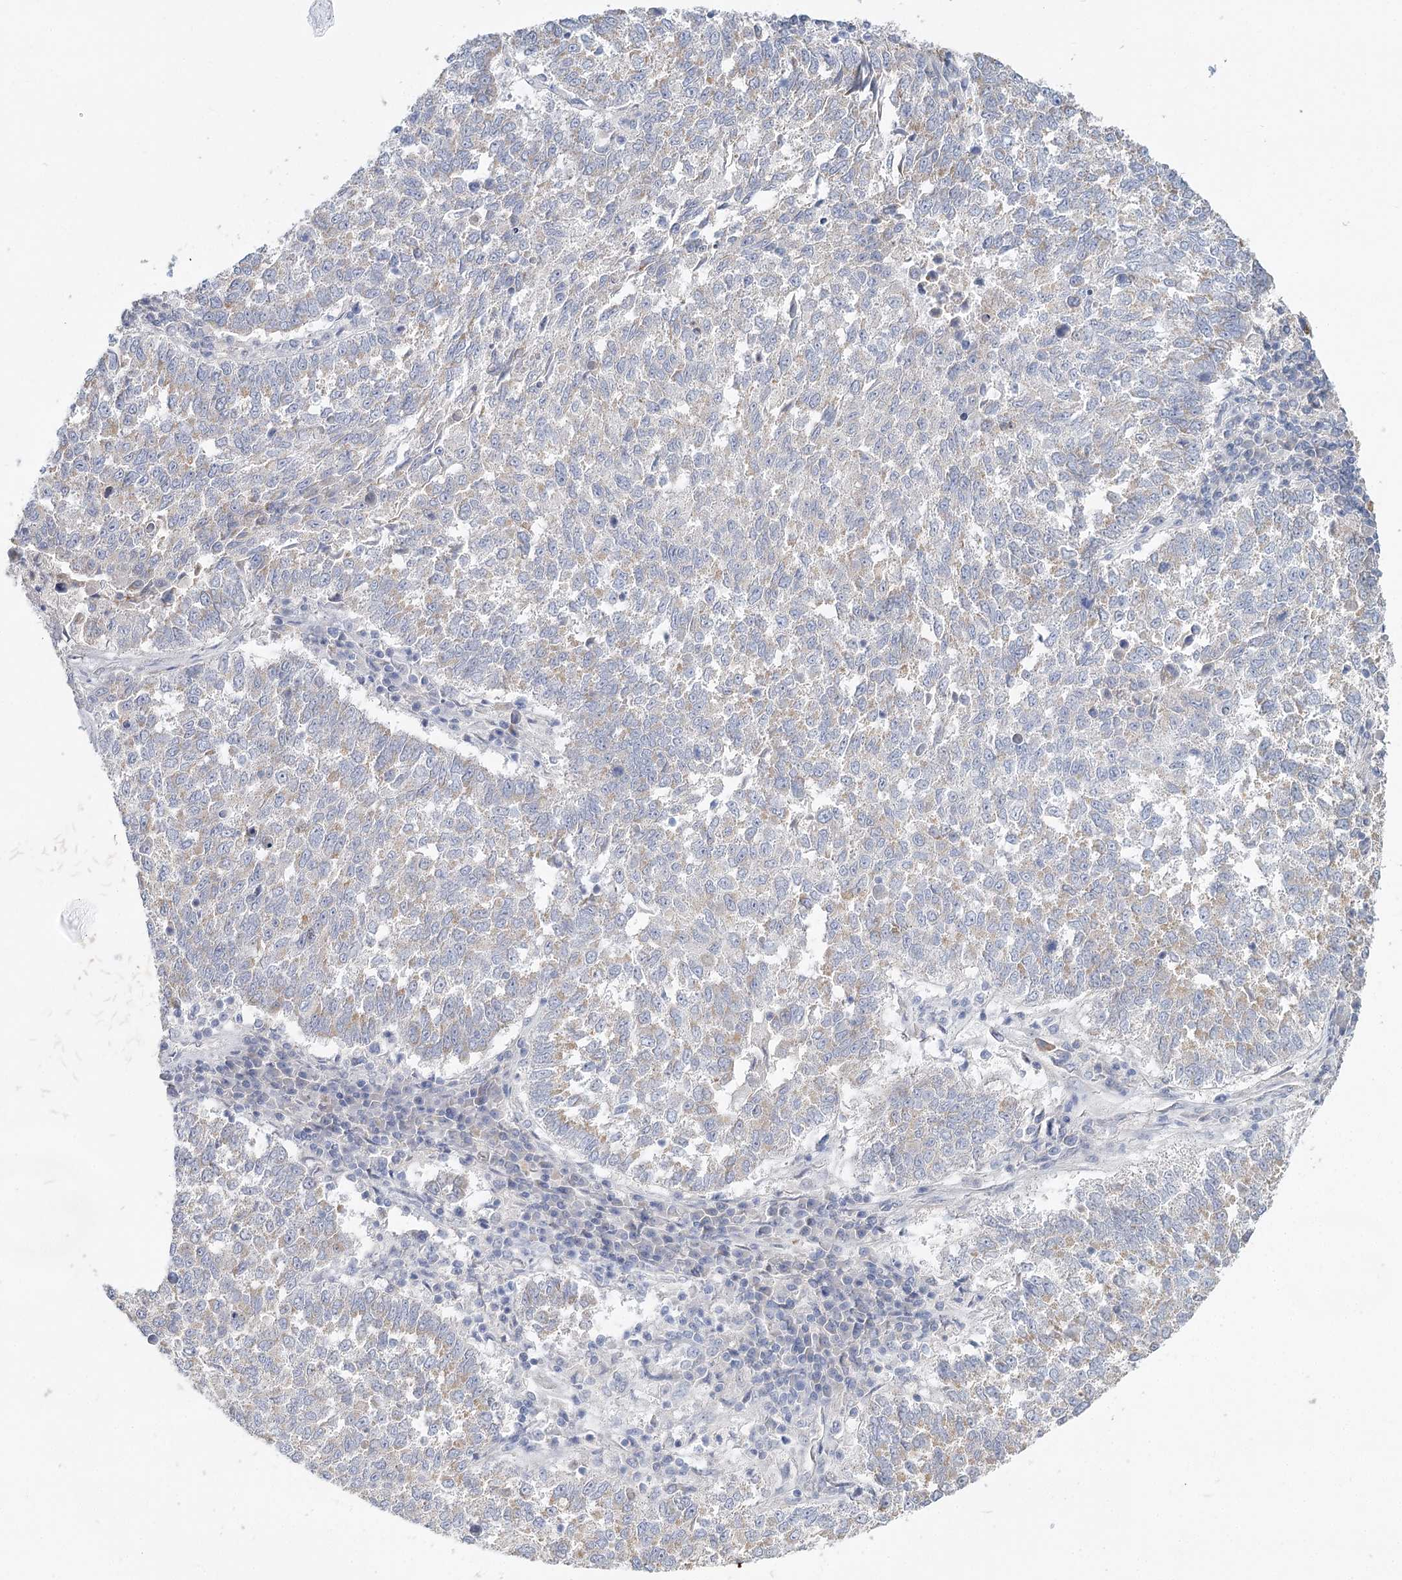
{"staining": {"intensity": "weak", "quantity": "<25%", "location": "cytoplasmic/membranous"}, "tissue": "lung cancer", "cell_type": "Tumor cells", "image_type": "cancer", "snomed": [{"axis": "morphology", "description": "Squamous cell carcinoma, NOS"}, {"axis": "topography", "description": "Lung"}], "caption": "The immunohistochemistry (IHC) image has no significant staining in tumor cells of lung cancer (squamous cell carcinoma) tissue.", "gene": "ARHGAP44", "patient": {"sex": "male", "age": 73}}